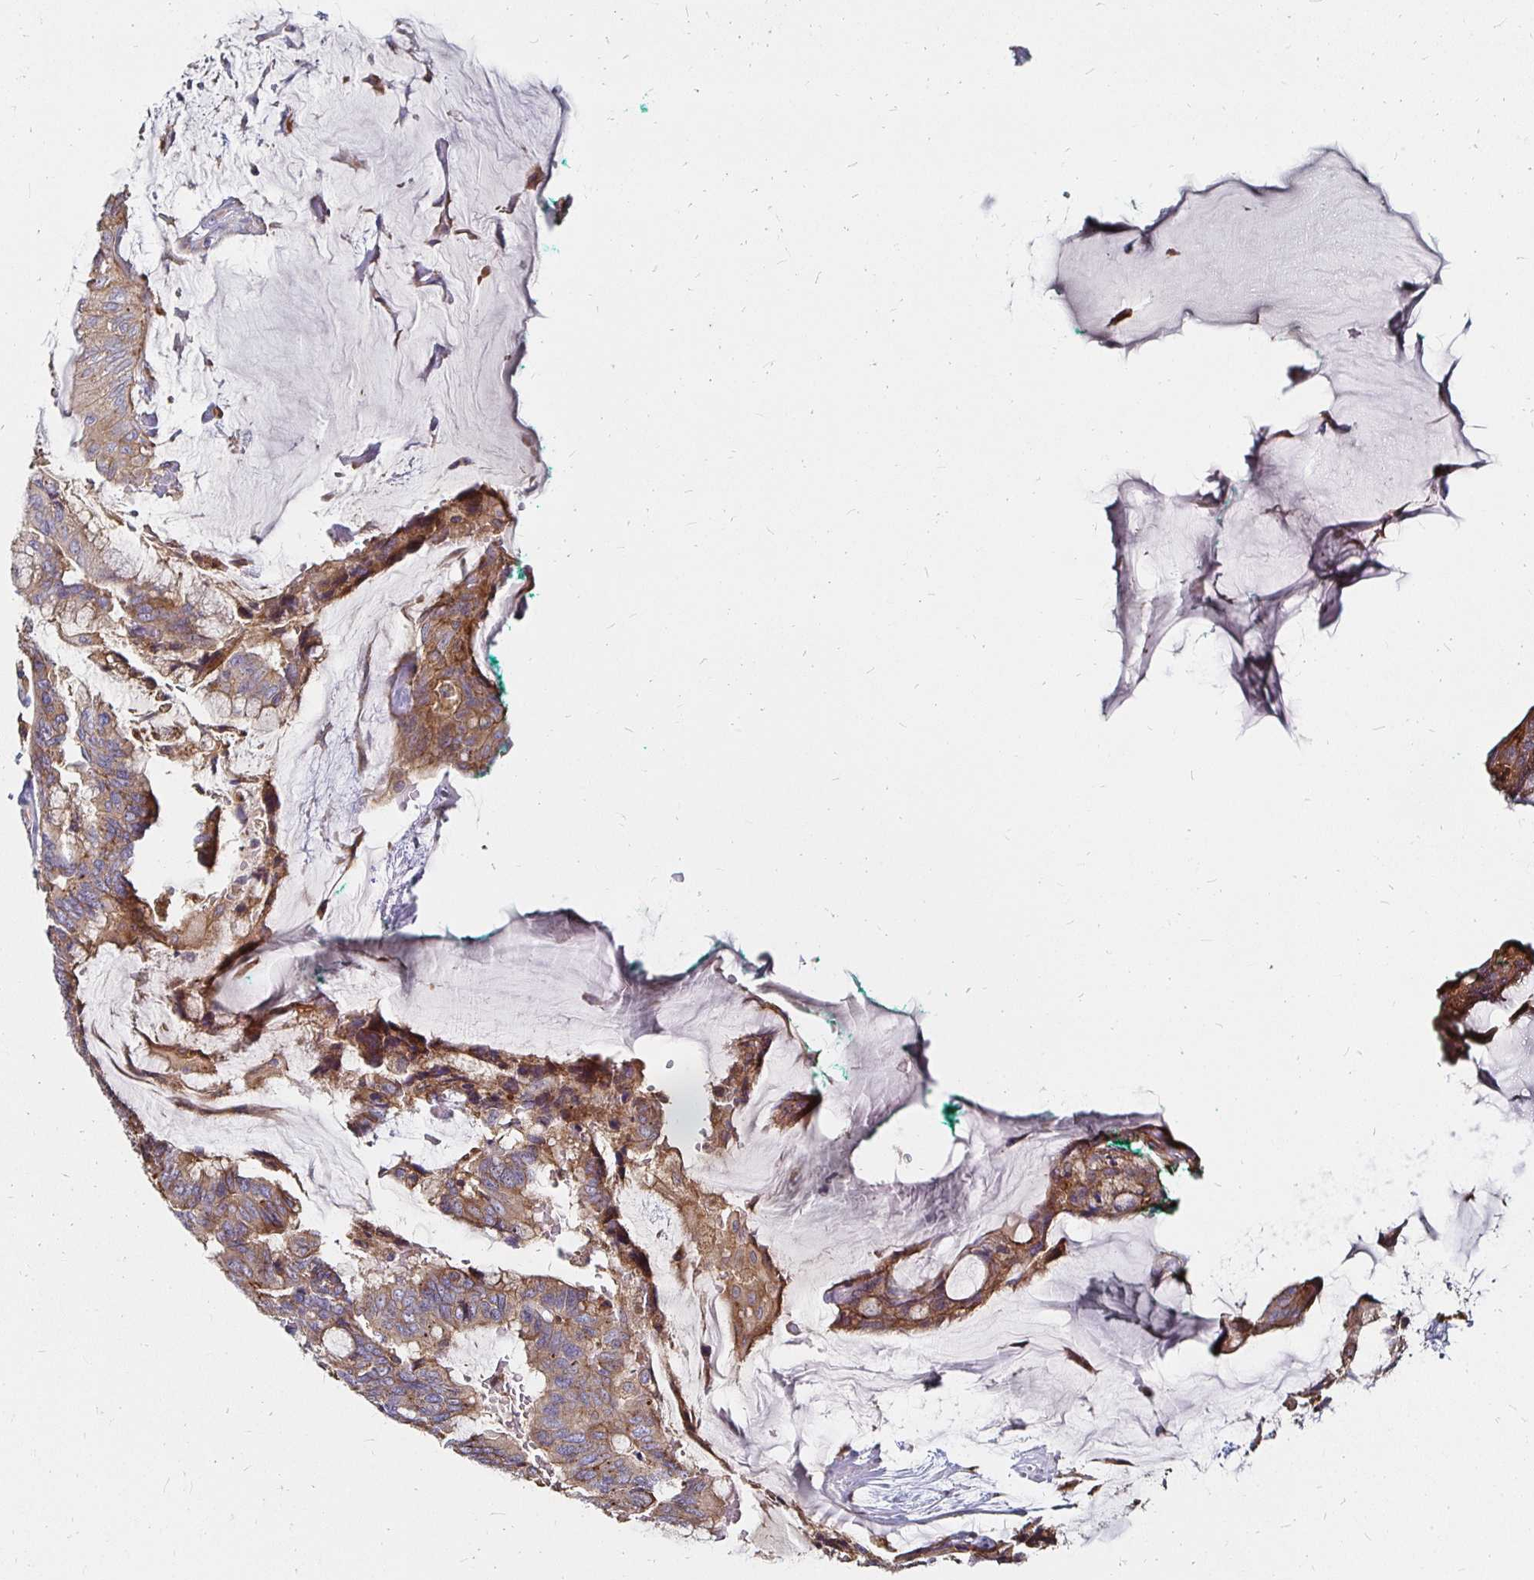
{"staining": {"intensity": "weak", "quantity": ">75%", "location": "cytoplasmic/membranous"}, "tissue": "colorectal cancer", "cell_type": "Tumor cells", "image_type": "cancer", "snomed": [{"axis": "morphology", "description": "Adenocarcinoma, NOS"}, {"axis": "topography", "description": "Rectum"}], "caption": "DAB immunohistochemical staining of colorectal cancer (adenocarcinoma) displays weak cytoplasmic/membranous protein staining in approximately >75% of tumor cells.", "gene": "NCSTN", "patient": {"sex": "female", "age": 59}}